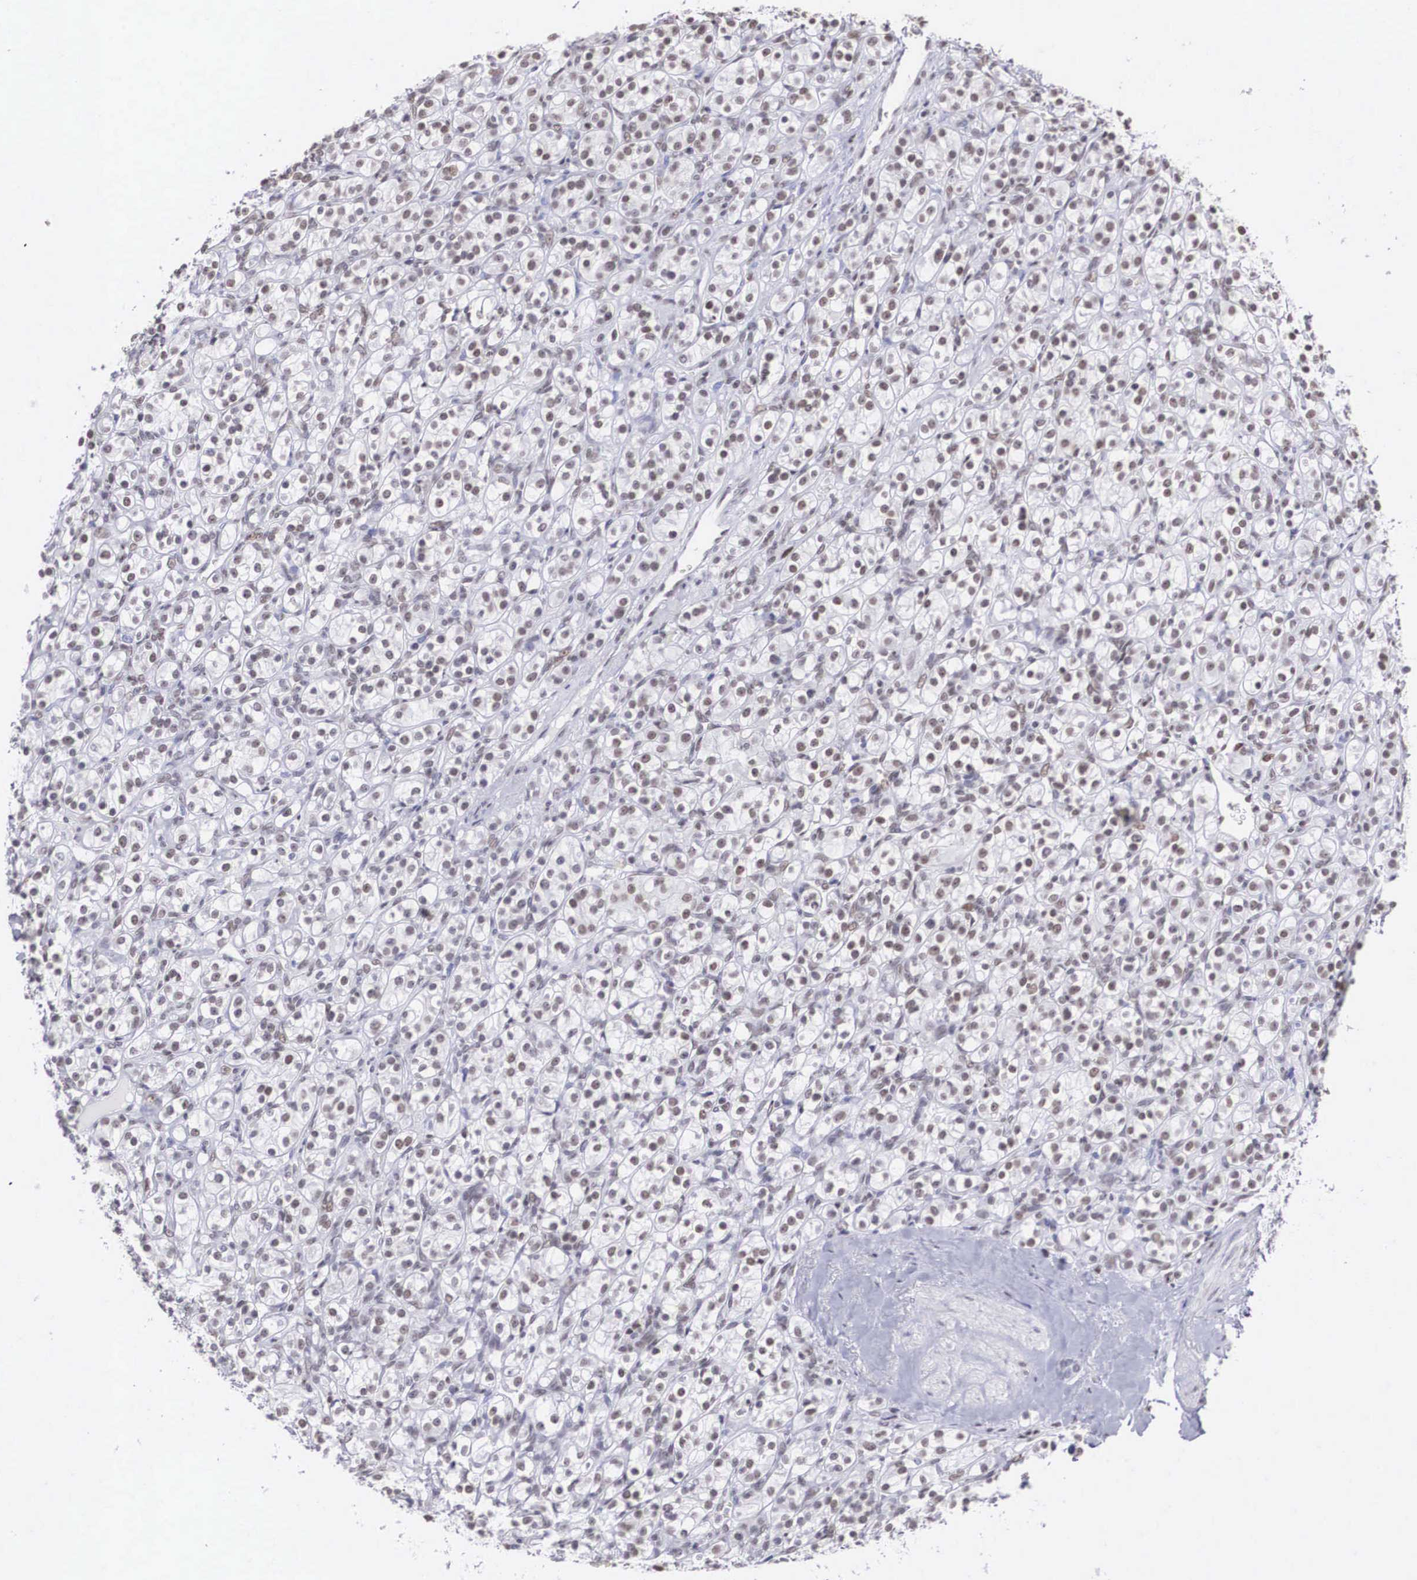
{"staining": {"intensity": "weak", "quantity": "25%-75%", "location": "nuclear"}, "tissue": "renal cancer", "cell_type": "Tumor cells", "image_type": "cancer", "snomed": [{"axis": "morphology", "description": "Adenocarcinoma, NOS"}, {"axis": "topography", "description": "Kidney"}], "caption": "Renal cancer (adenocarcinoma) stained with a brown dye reveals weak nuclear positive staining in about 25%-75% of tumor cells.", "gene": "CSTF2", "patient": {"sex": "male", "age": 77}}